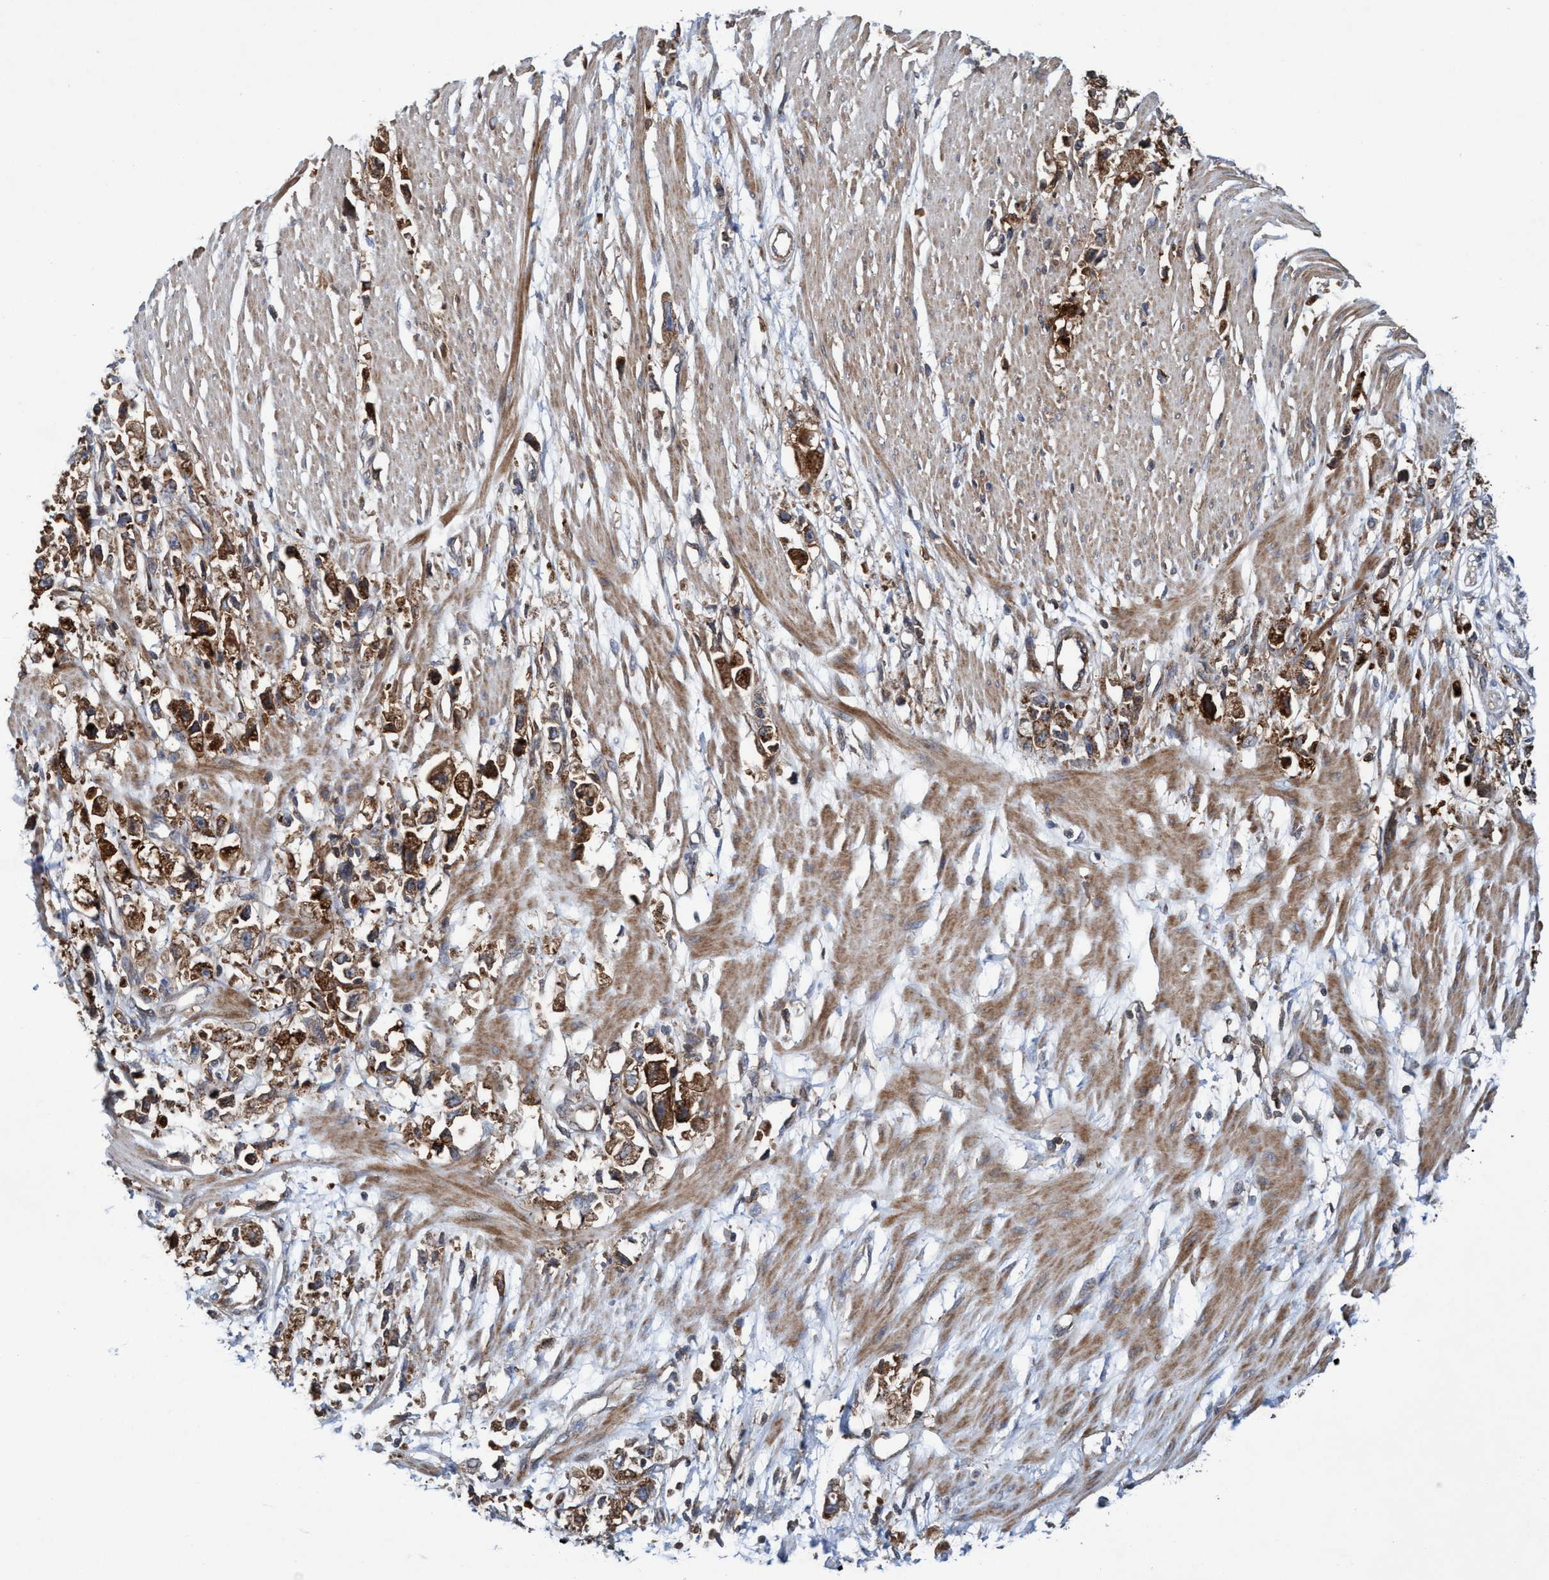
{"staining": {"intensity": "moderate", "quantity": ">75%", "location": "cytoplasmic/membranous"}, "tissue": "stomach cancer", "cell_type": "Tumor cells", "image_type": "cancer", "snomed": [{"axis": "morphology", "description": "Adenocarcinoma, NOS"}, {"axis": "topography", "description": "Stomach"}], "caption": "A medium amount of moderate cytoplasmic/membranous staining is seen in about >75% of tumor cells in stomach cancer tissue. The staining was performed using DAB to visualize the protein expression in brown, while the nuclei were stained in blue with hematoxylin (Magnification: 20x).", "gene": "SLC16A3", "patient": {"sex": "female", "age": 59}}